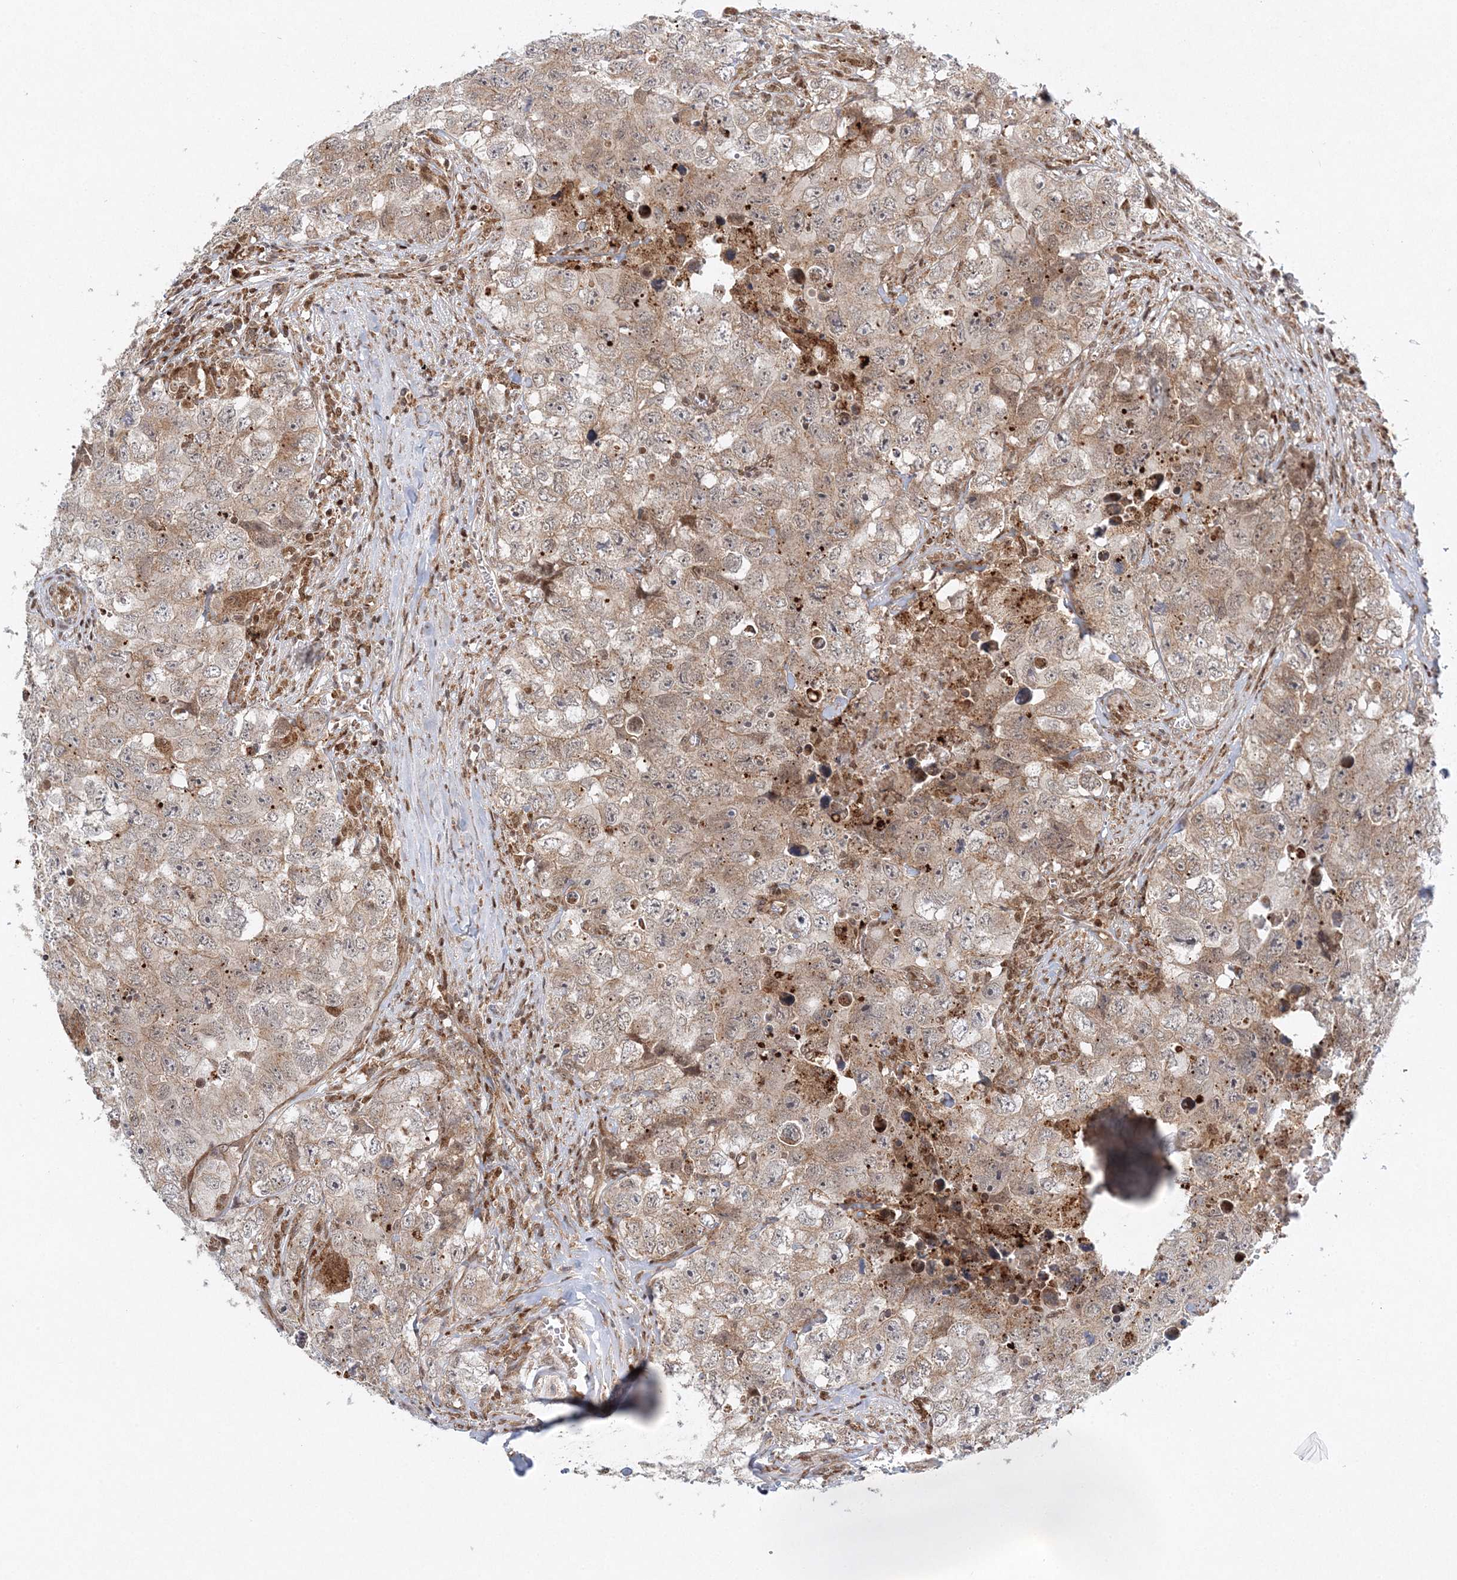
{"staining": {"intensity": "weak", "quantity": ">75%", "location": "cytoplasmic/membranous"}, "tissue": "testis cancer", "cell_type": "Tumor cells", "image_type": "cancer", "snomed": [{"axis": "morphology", "description": "Seminoma, NOS"}, {"axis": "morphology", "description": "Carcinoma, Embryonal, NOS"}, {"axis": "topography", "description": "Testis"}], "caption": "High-power microscopy captured an immunohistochemistry (IHC) micrograph of seminoma (testis), revealing weak cytoplasmic/membranous expression in about >75% of tumor cells.", "gene": "RAB11FIP2", "patient": {"sex": "male", "age": 43}}